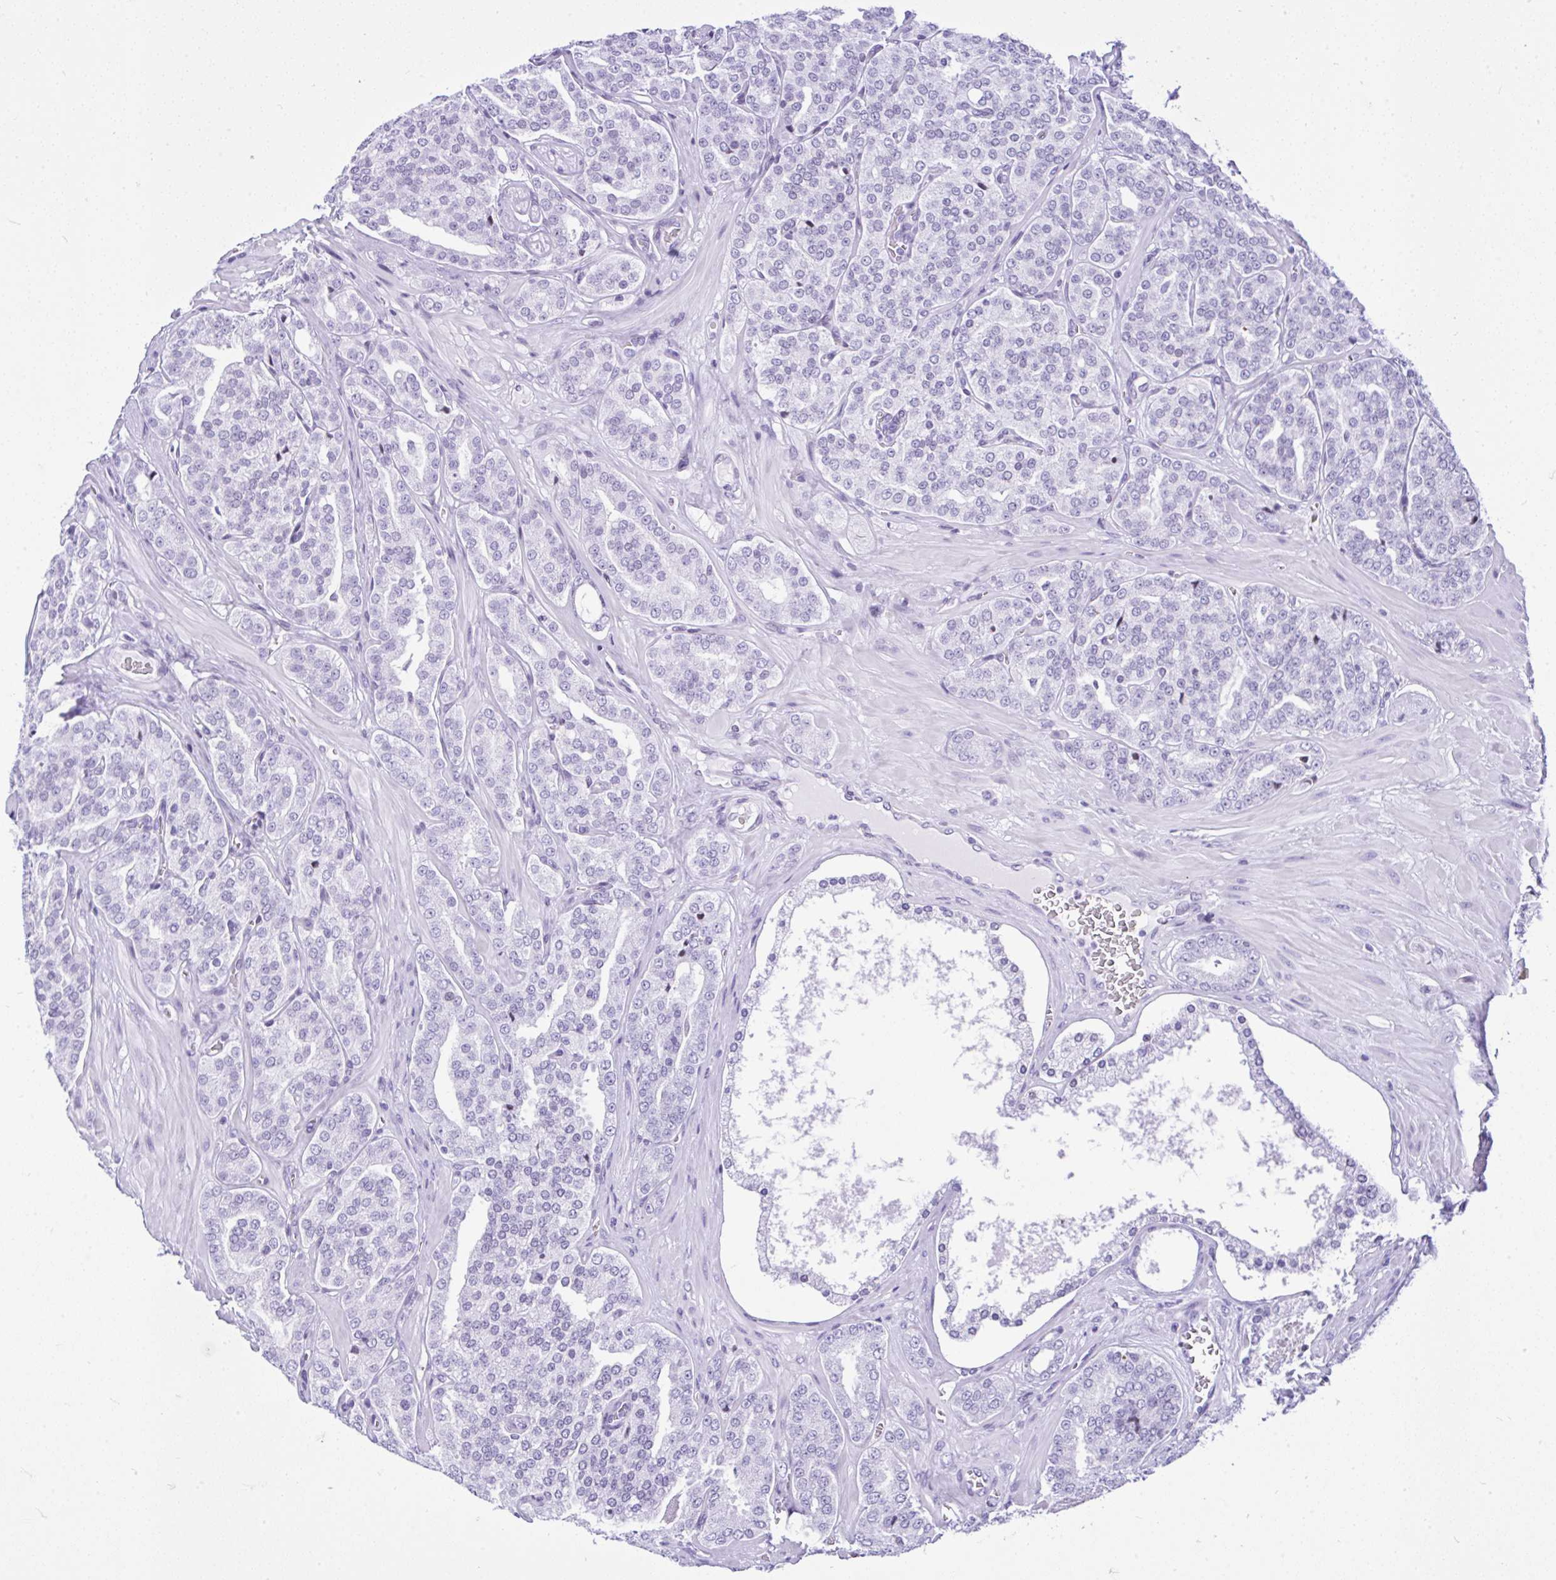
{"staining": {"intensity": "negative", "quantity": "none", "location": "none"}, "tissue": "prostate cancer", "cell_type": "Tumor cells", "image_type": "cancer", "snomed": [{"axis": "morphology", "description": "Adenocarcinoma, High grade"}, {"axis": "topography", "description": "Prostate"}], "caption": "This is an immunohistochemistry (IHC) histopathology image of prostate cancer. There is no expression in tumor cells.", "gene": "KRT27", "patient": {"sex": "male", "age": 66}}